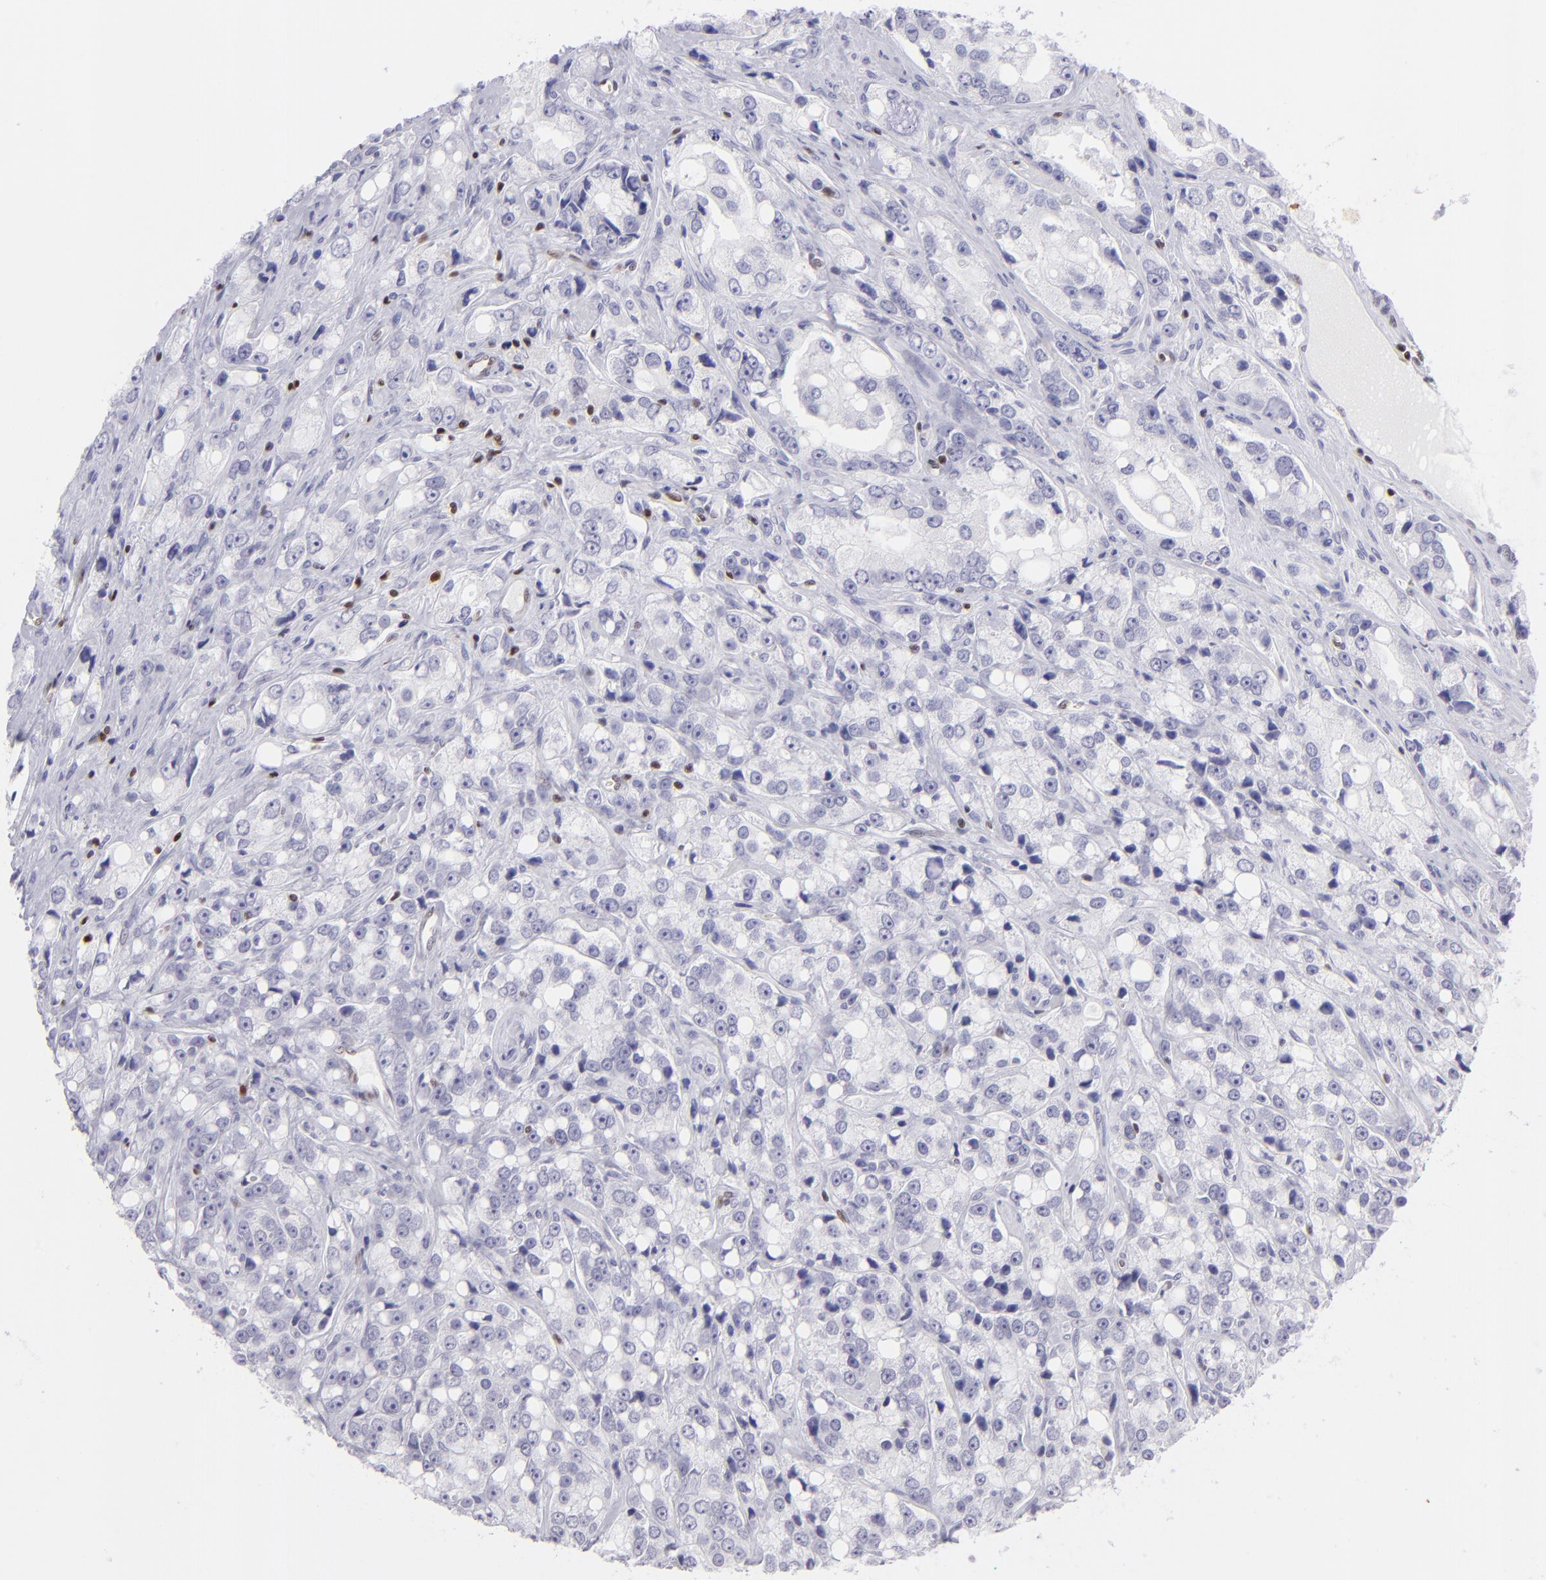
{"staining": {"intensity": "negative", "quantity": "none", "location": "none"}, "tissue": "prostate cancer", "cell_type": "Tumor cells", "image_type": "cancer", "snomed": [{"axis": "morphology", "description": "Adenocarcinoma, High grade"}, {"axis": "topography", "description": "Prostate"}], "caption": "The IHC micrograph has no significant expression in tumor cells of prostate cancer tissue.", "gene": "ETS1", "patient": {"sex": "male", "age": 67}}